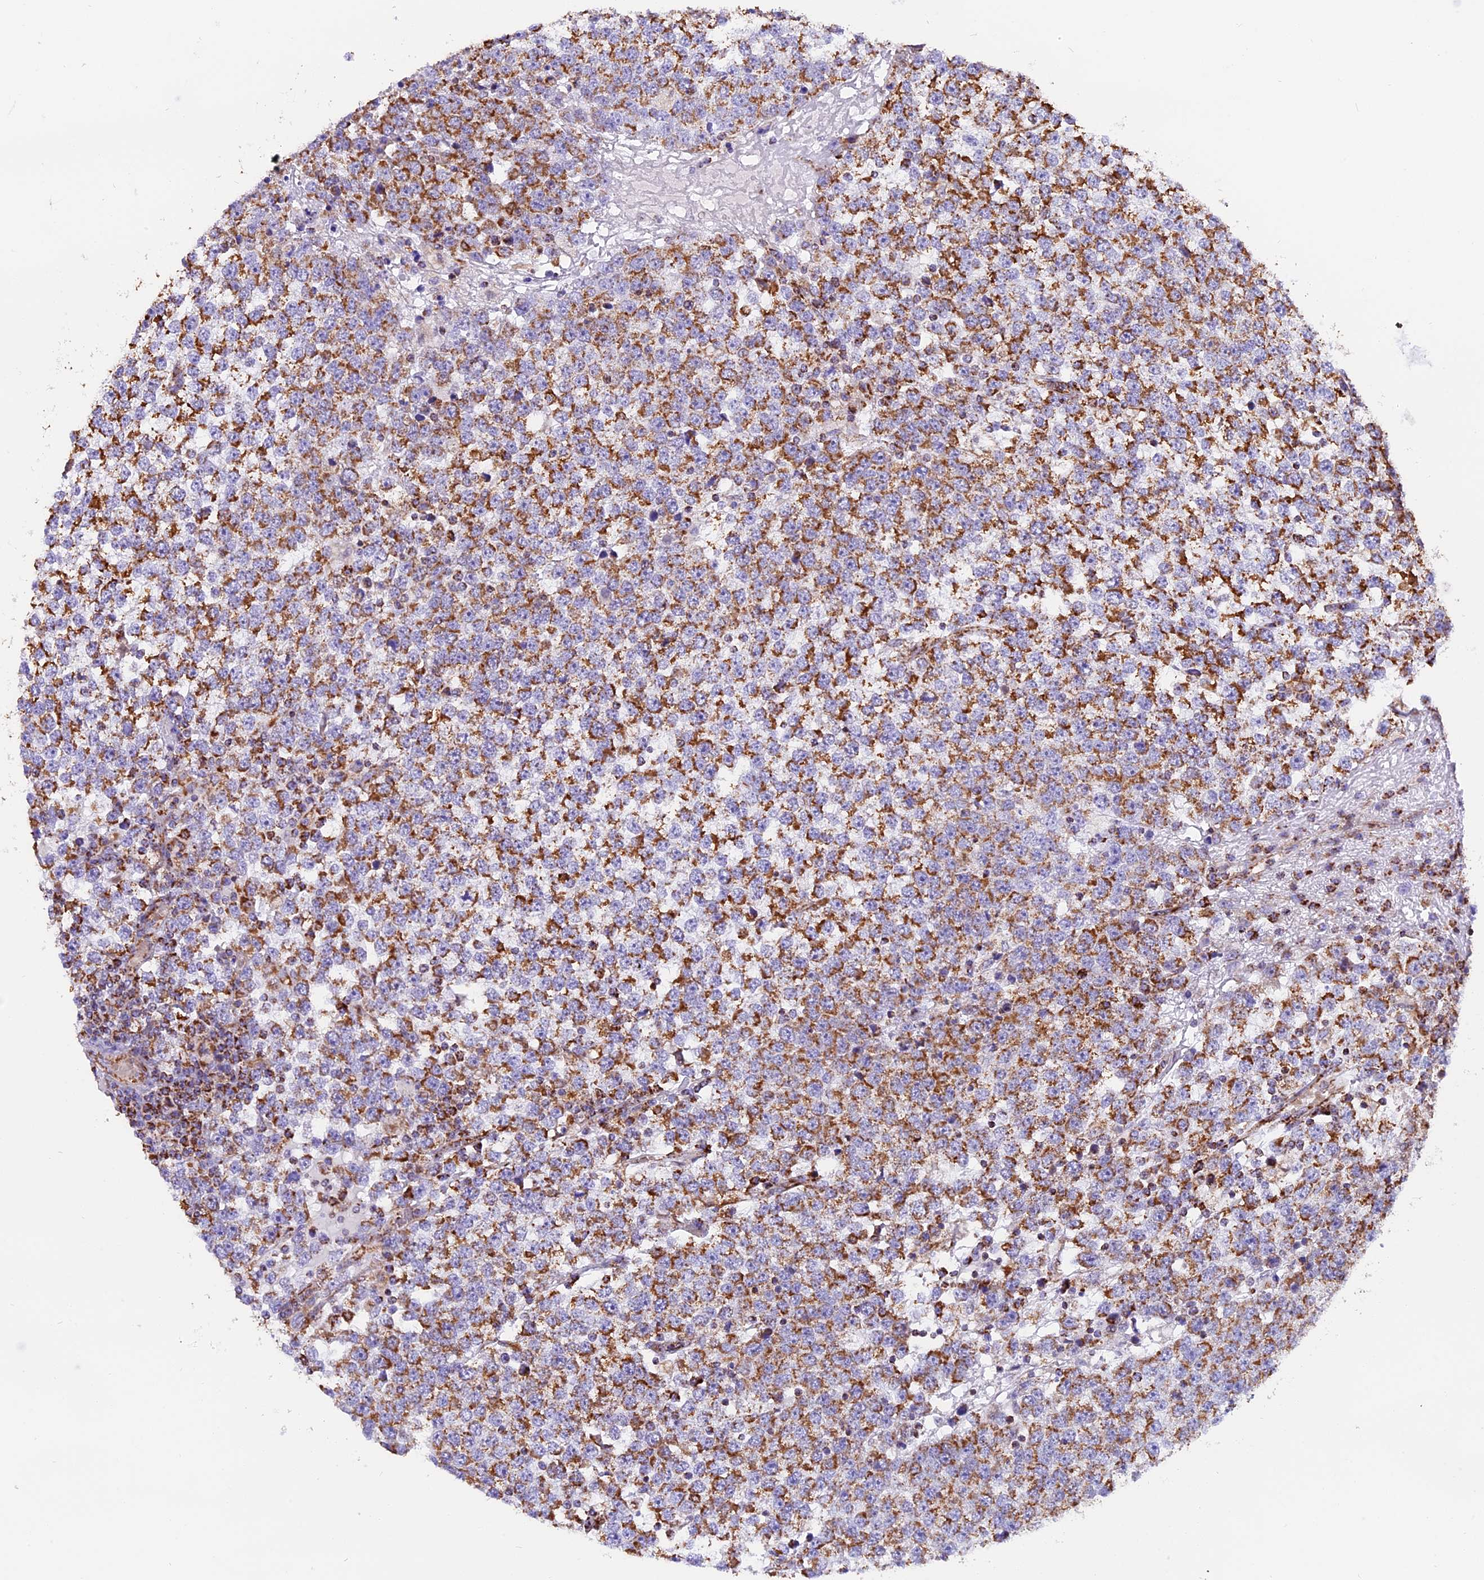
{"staining": {"intensity": "moderate", "quantity": ">75%", "location": "cytoplasmic/membranous"}, "tissue": "testis cancer", "cell_type": "Tumor cells", "image_type": "cancer", "snomed": [{"axis": "morphology", "description": "Seminoma, NOS"}, {"axis": "topography", "description": "Testis"}], "caption": "There is medium levels of moderate cytoplasmic/membranous staining in tumor cells of testis seminoma, as demonstrated by immunohistochemical staining (brown color).", "gene": "NDUFA8", "patient": {"sex": "male", "age": 65}}